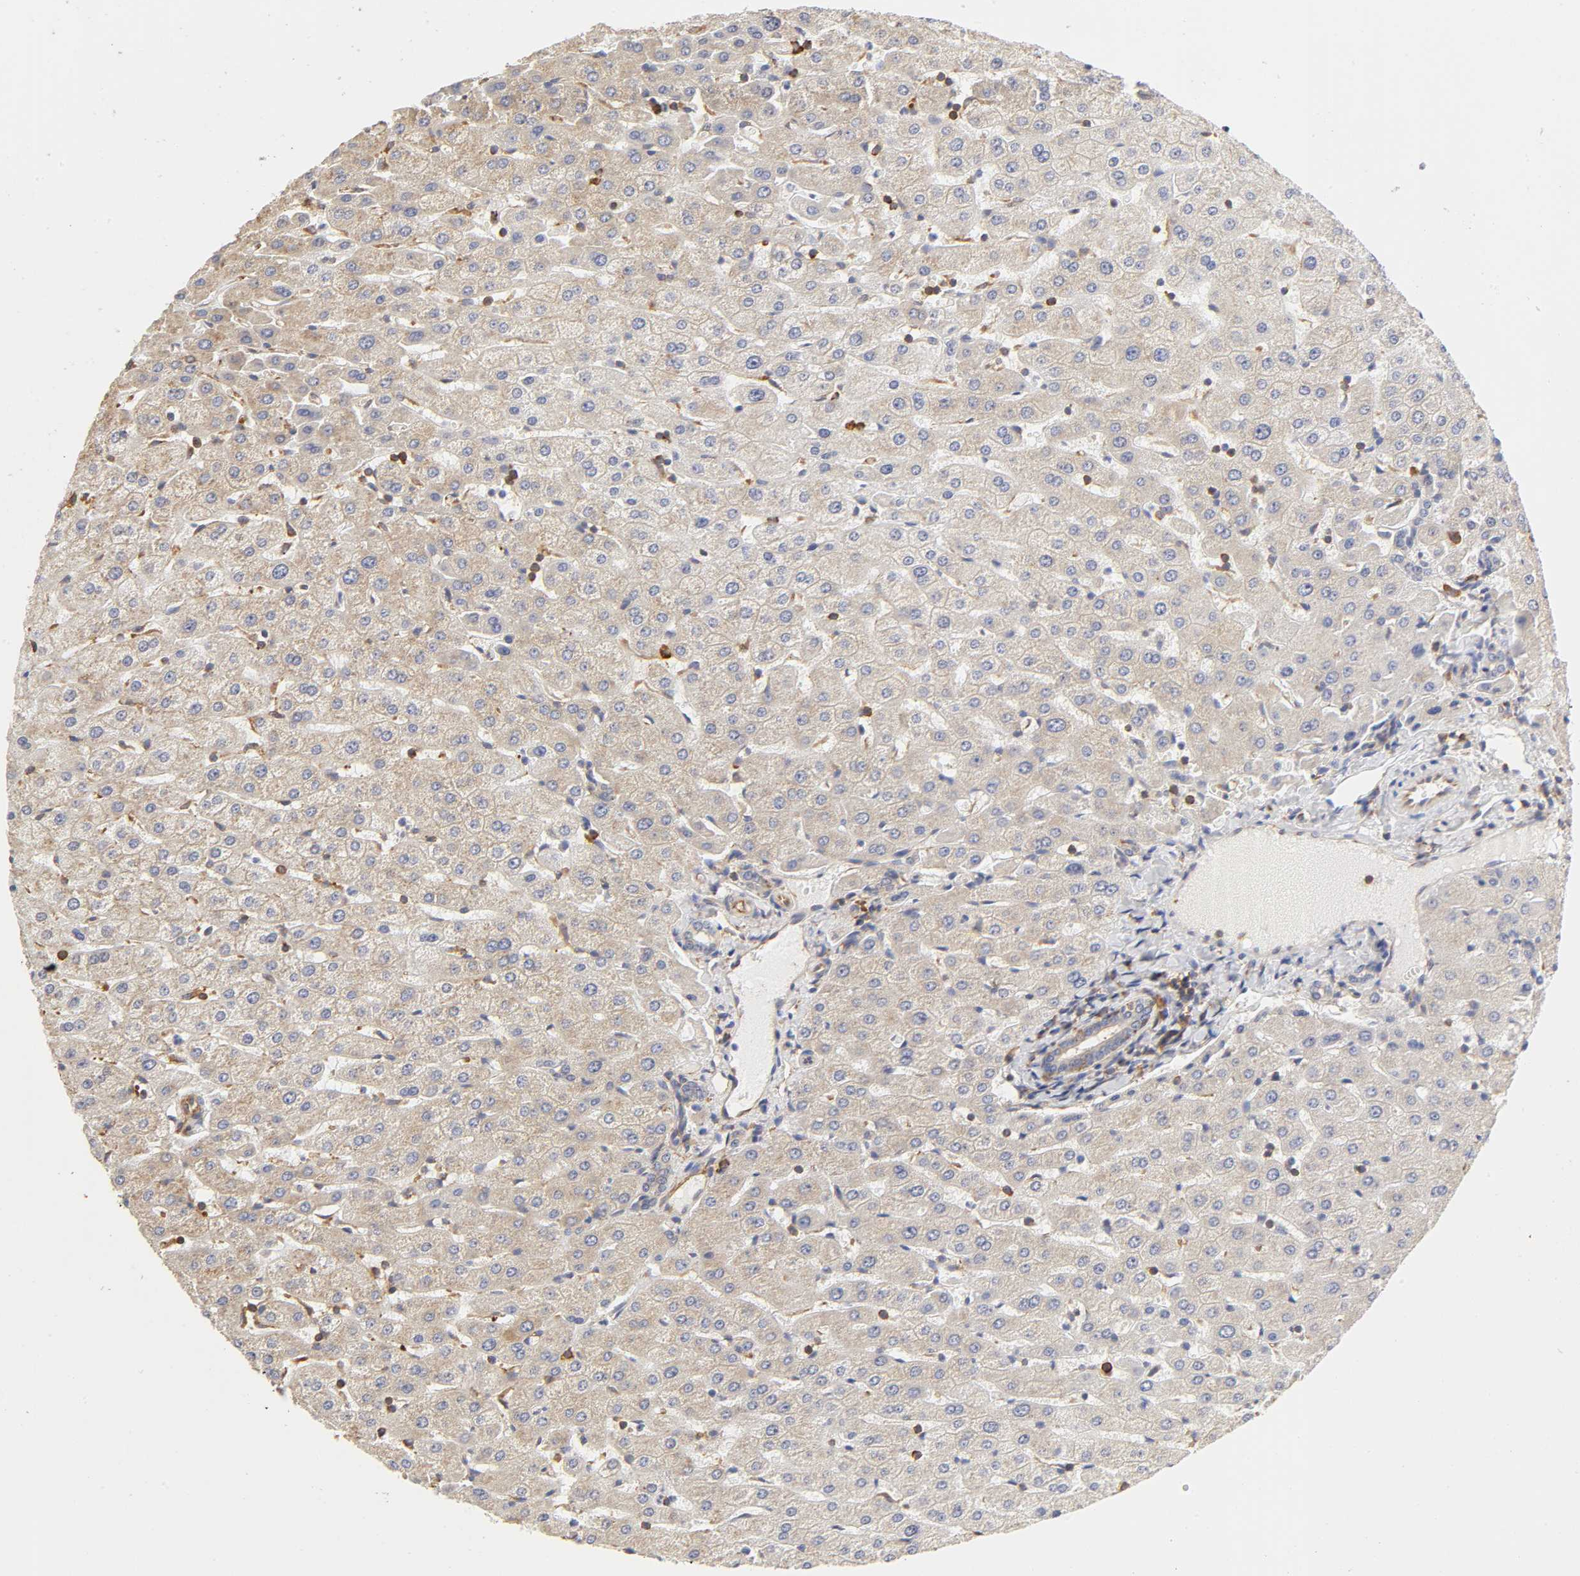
{"staining": {"intensity": "moderate", "quantity": ">75%", "location": "cytoplasmic/membranous"}, "tissue": "liver", "cell_type": "Cholangiocytes", "image_type": "normal", "snomed": [{"axis": "morphology", "description": "Normal tissue, NOS"}, {"axis": "morphology", "description": "Fibrosis, NOS"}, {"axis": "topography", "description": "Liver"}], "caption": "Immunohistochemistry (IHC) staining of normal liver, which displays medium levels of moderate cytoplasmic/membranous staining in approximately >75% of cholangiocytes indicating moderate cytoplasmic/membranous protein positivity. The staining was performed using DAB (brown) for protein detection and nuclei were counterstained in hematoxylin (blue).", "gene": "RPL14", "patient": {"sex": "female", "age": 29}}